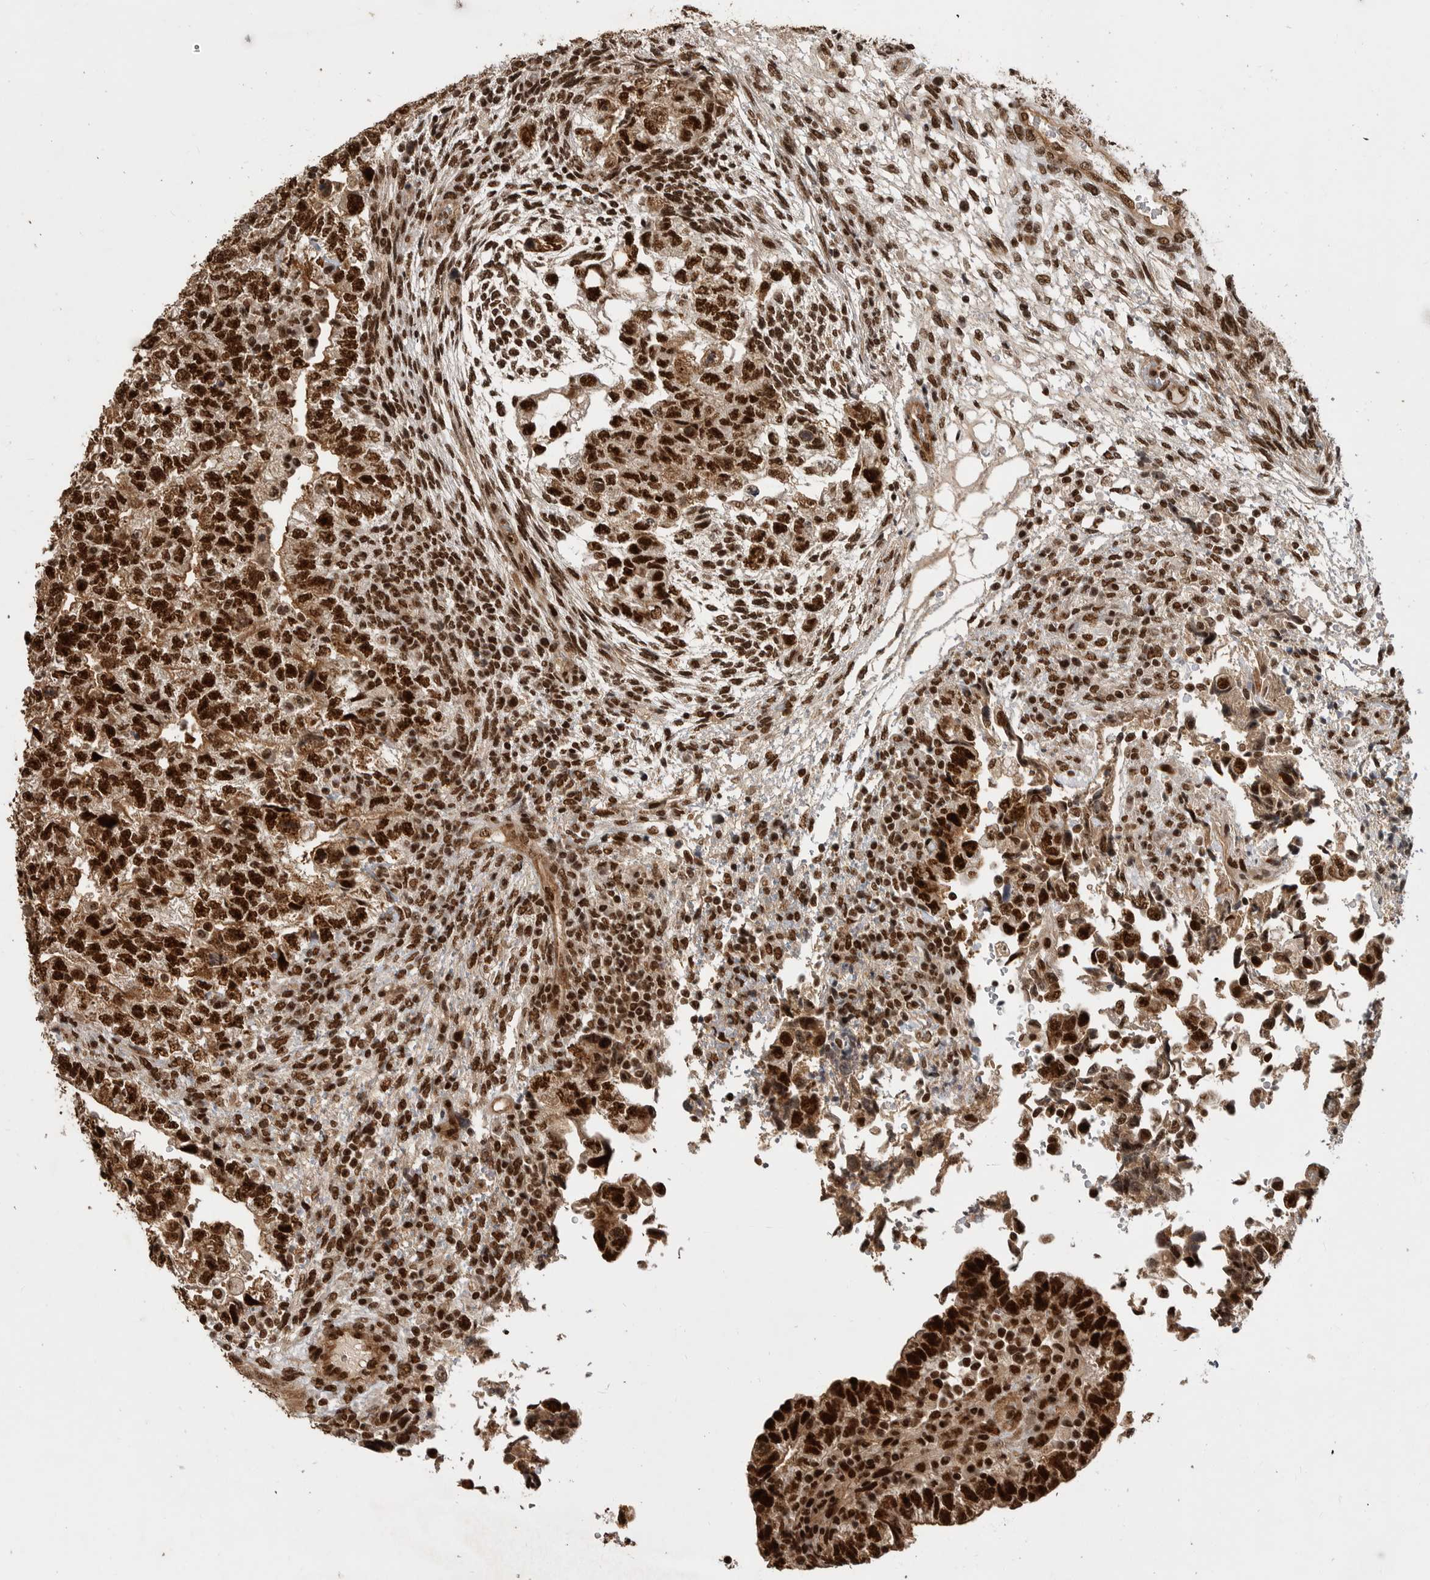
{"staining": {"intensity": "strong", "quantity": ">75%", "location": "cytoplasmic/membranous,nuclear"}, "tissue": "testis cancer", "cell_type": "Tumor cells", "image_type": "cancer", "snomed": [{"axis": "morphology", "description": "Normal tissue, NOS"}, {"axis": "morphology", "description": "Carcinoma, Embryonal, NOS"}, {"axis": "topography", "description": "Testis"}], "caption": "Testis embryonal carcinoma was stained to show a protein in brown. There is high levels of strong cytoplasmic/membranous and nuclear staining in about >75% of tumor cells.", "gene": "PPP1R8", "patient": {"sex": "male", "age": 36}}